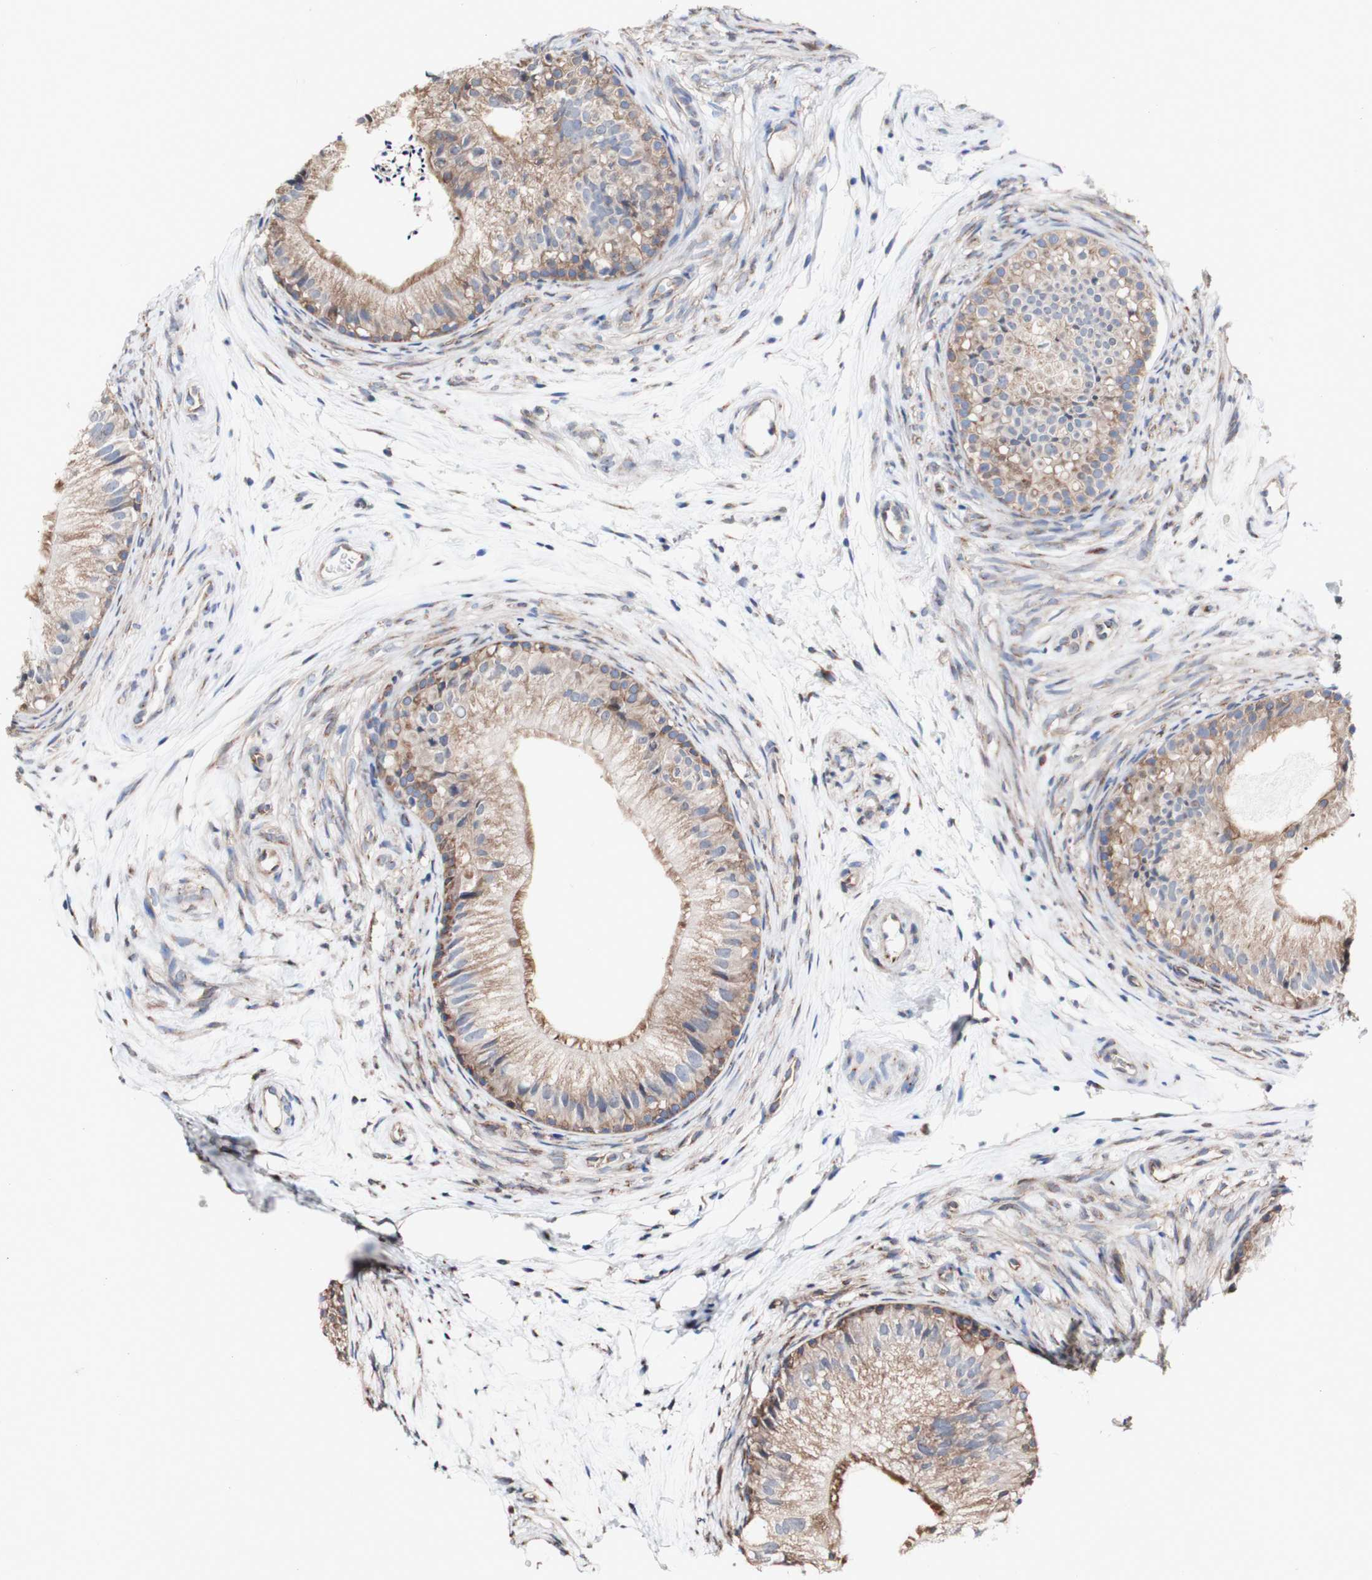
{"staining": {"intensity": "moderate", "quantity": ">75%", "location": "cytoplasmic/membranous"}, "tissue": "epididymis", "cell_type": "Glandular cells", "image_type": "normal", "snomed": [{"axis": "morphology", "description": "Normal tissue, NOS"}, {"axis": "topography", "description": "Epididymis"}], "caption": "Human epididymis stained for a protein (brown) exhibits moderate cytoplasmic/membranous positive expression in about >75% of glandular cells.", "gene": "LRIG3", "patient": {"sex": "male", "age": 56}}